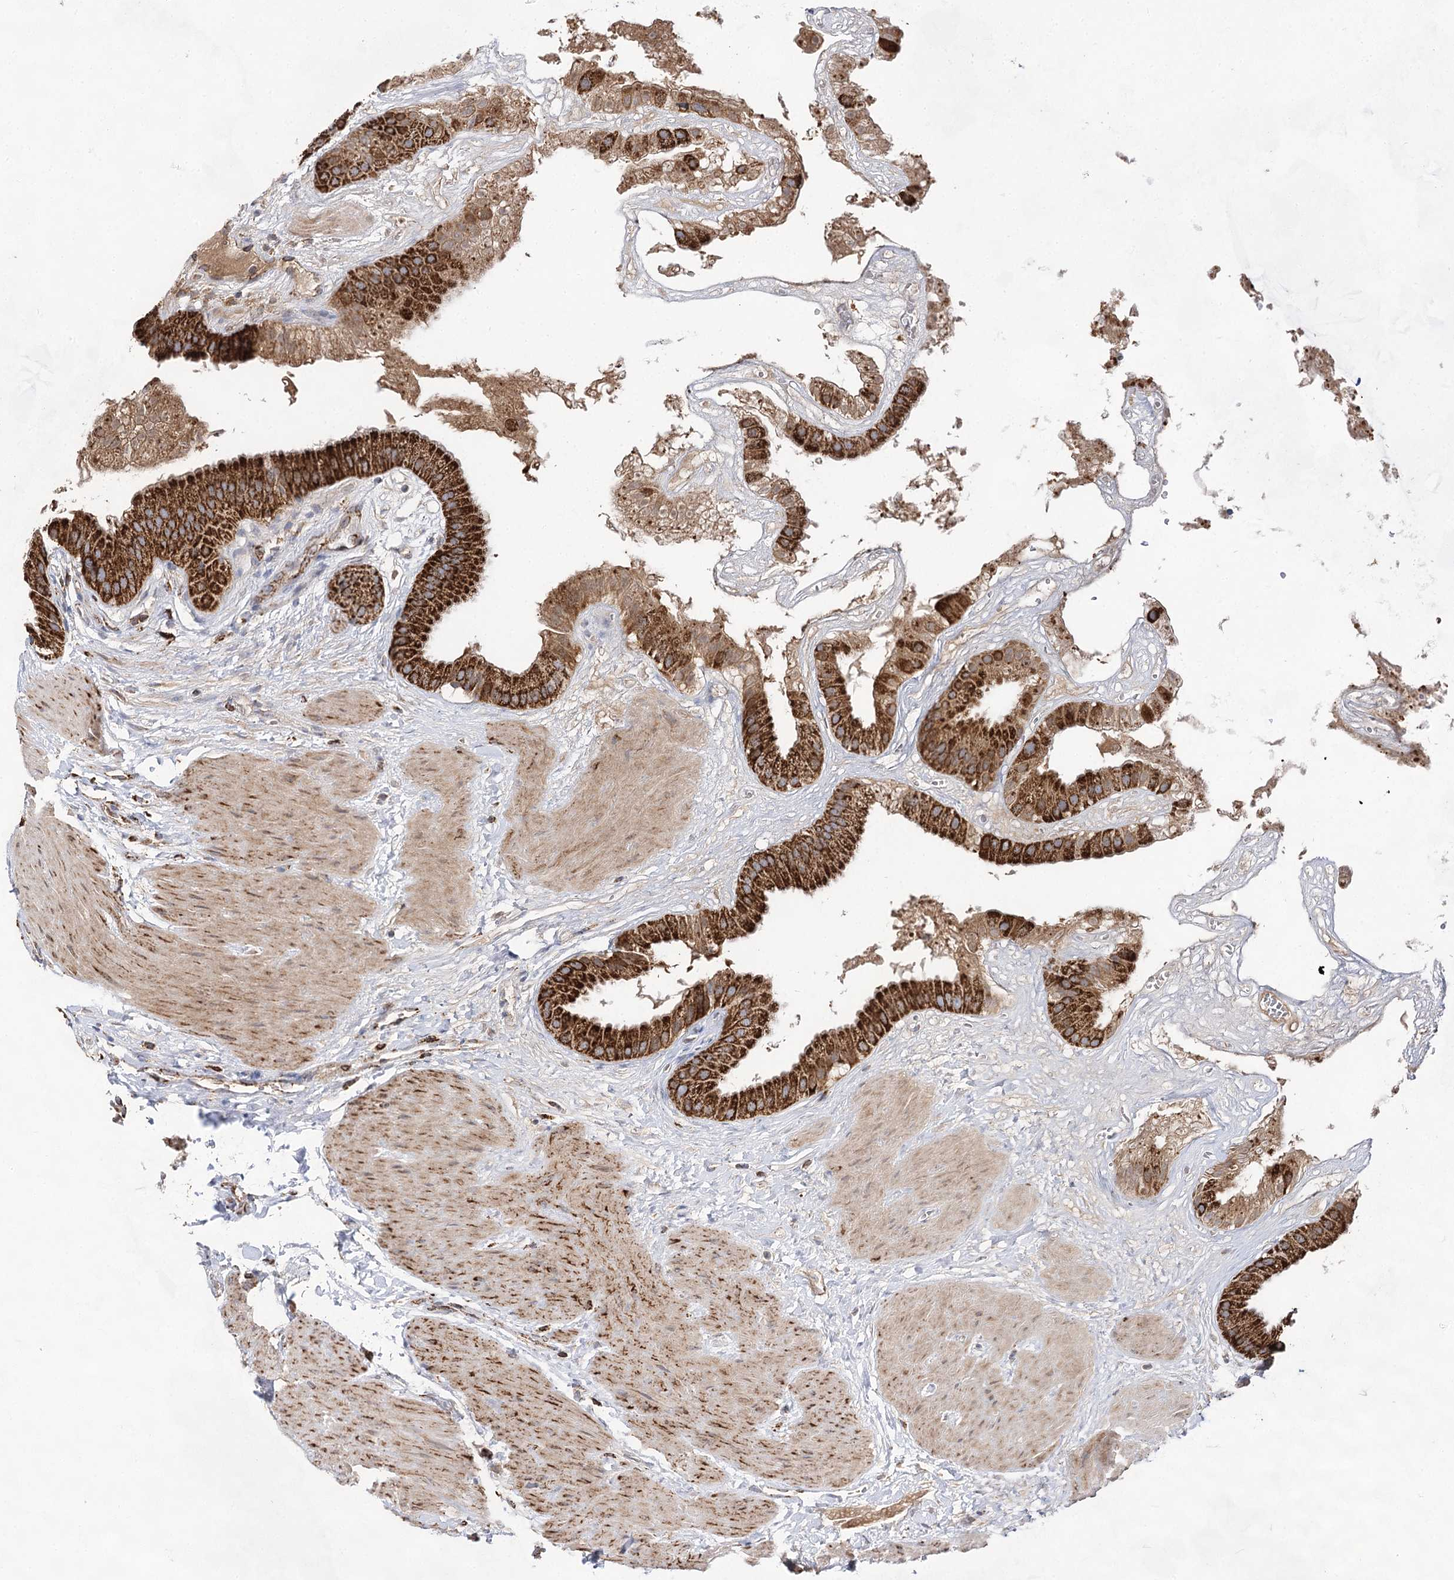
{"staining": {"intensity": "strong", "quantity": ">75%", "location": "cytoplasmic/membranous"}, "tissue": "gallbladder", "cell_type": "Glandular cells", "image_type": "normal", "snomed": [{"axis": "morphology", "description": "Normal tissue, NOS"}, {"axis": "topography", "description": "Gallbladder"}], "caption": "Glandular cells demonstrate strong cytoplasmic/membranous positivity in approximately >75% of cells in normal gallbladder. (Brightfield microscopy of DAB IHC at high magnification).", "gene": "NADK2", "patient": {"sex": "male", "age": 55}}